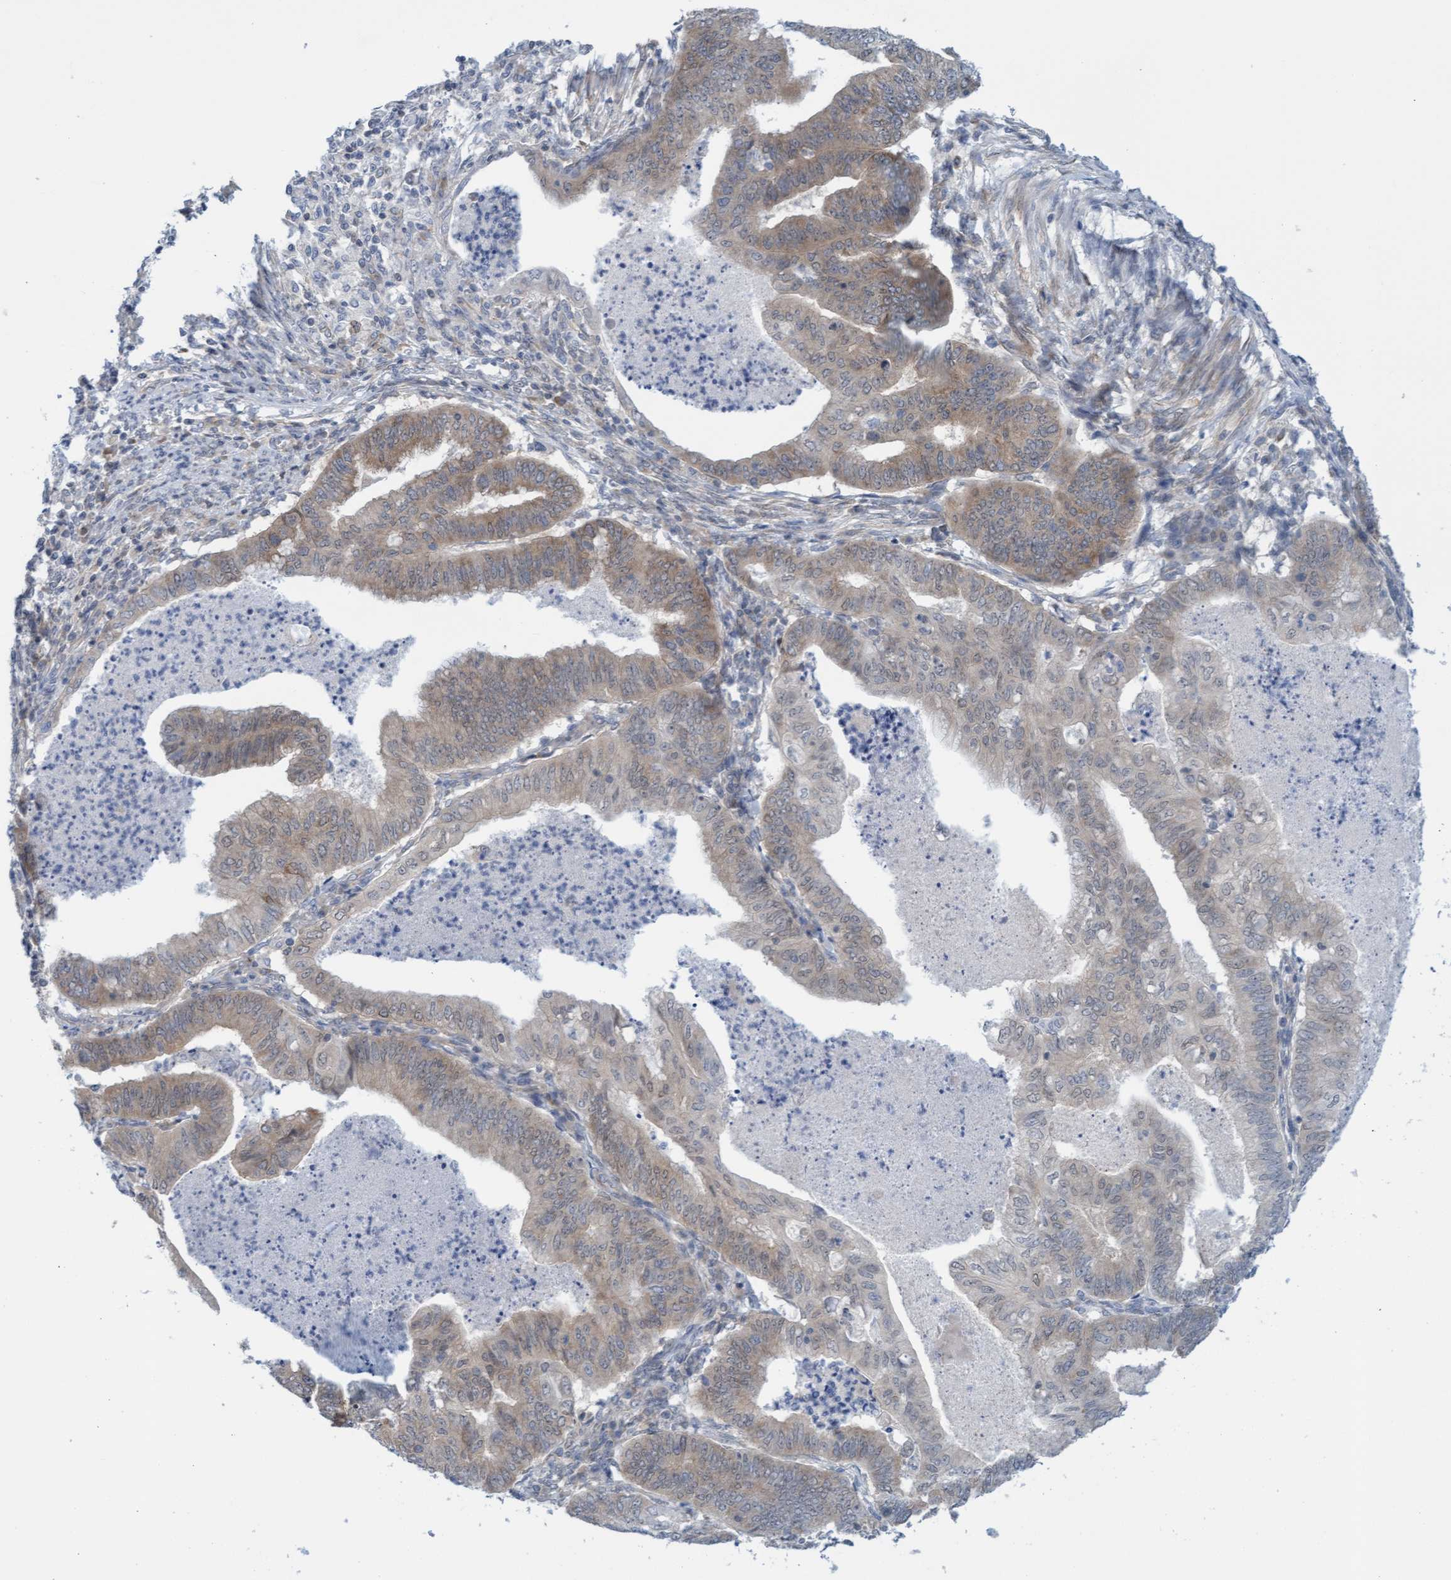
{"staining": {"intensity": "weak", "quantity": "25%-75%", "location": "cytoplasmic/membranous"}, "tissue": "endometrial cancer", "cell_type": "Tumor cells", "image_type": "cancer", "snomed": [{"axis": "morphology", "description": "Polyp, NOS"}, {"axis": "morphology", "description": "Adenocarcinoma, NOS"}, {"axis": "morphology", "description": "Adenoma, NOS"}, {"axis": "topography", "description": "Endometrium"}], "caption": "High-power microscopy captured an immunohistochemistry micrograph of endometrial adenoma, revealing weak cytoplasmic/membranous positivity in about 25%-75% of tumor cells.", "gene": "AMZ2", "patient": {"sex": "female", "age": 79}}